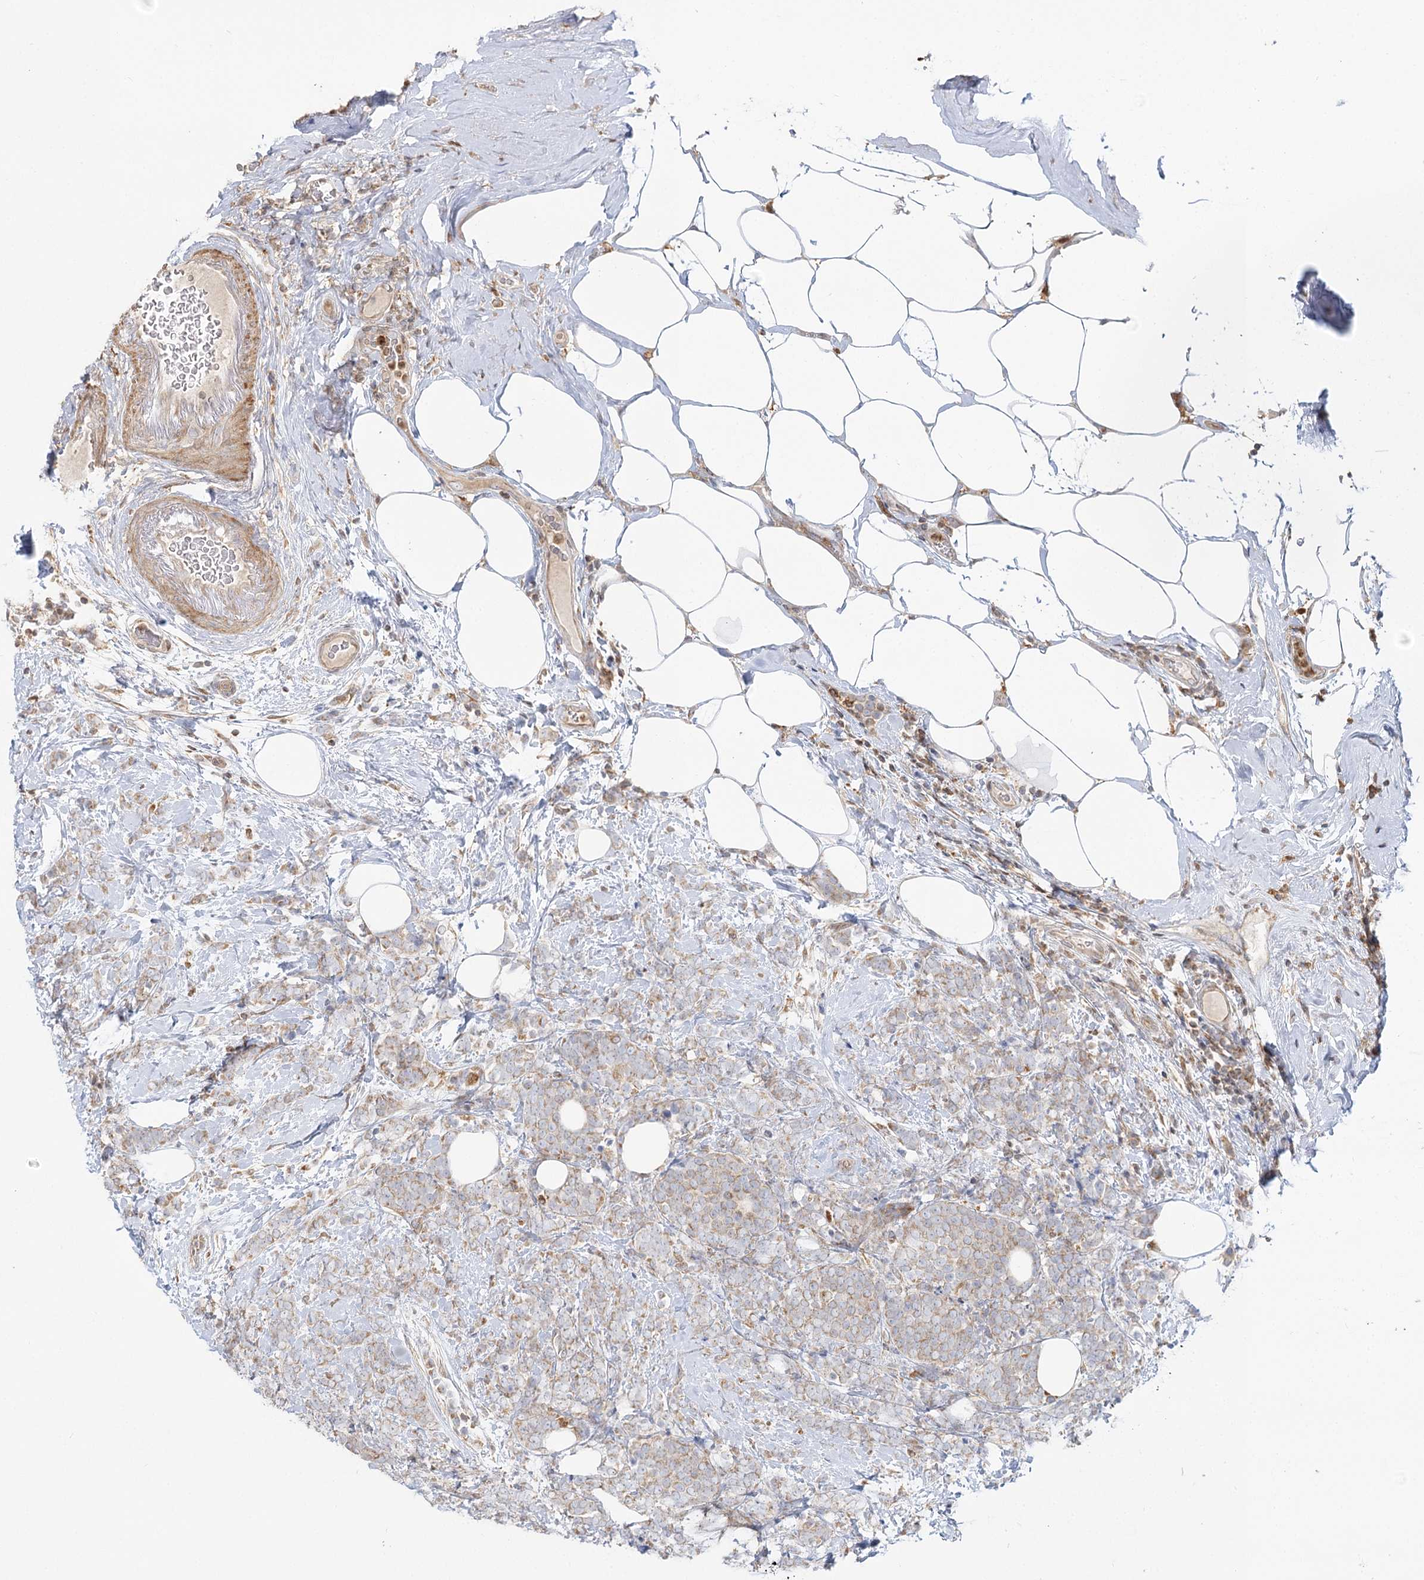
{"staining": {"intensity": "weak", "quantity": ">75%", "location": "cytoplasmic/membranous"}, "tissue": "breast cancer", "cell_type": "Tumor cells", "image_type": "cancer", "snomed": [{"axis": "morphology", "description": "Lobular carcinoma"}, {"axis": "topography", "description": "Breast"}], "caption": "The photomicrograph displays immunohistochemical staining of breast cancer. There is weak cytoplasmic/membranous expression is appreciated in approximately >75% of tumor cells. The staining was performed using DAB to visualize the protein expression in brown, while the nuclei were stained in blue with hematoxylin (Magnification: 20x).", "gene": "MTMR3", "patient": {"sex": "female", "age": 58}}